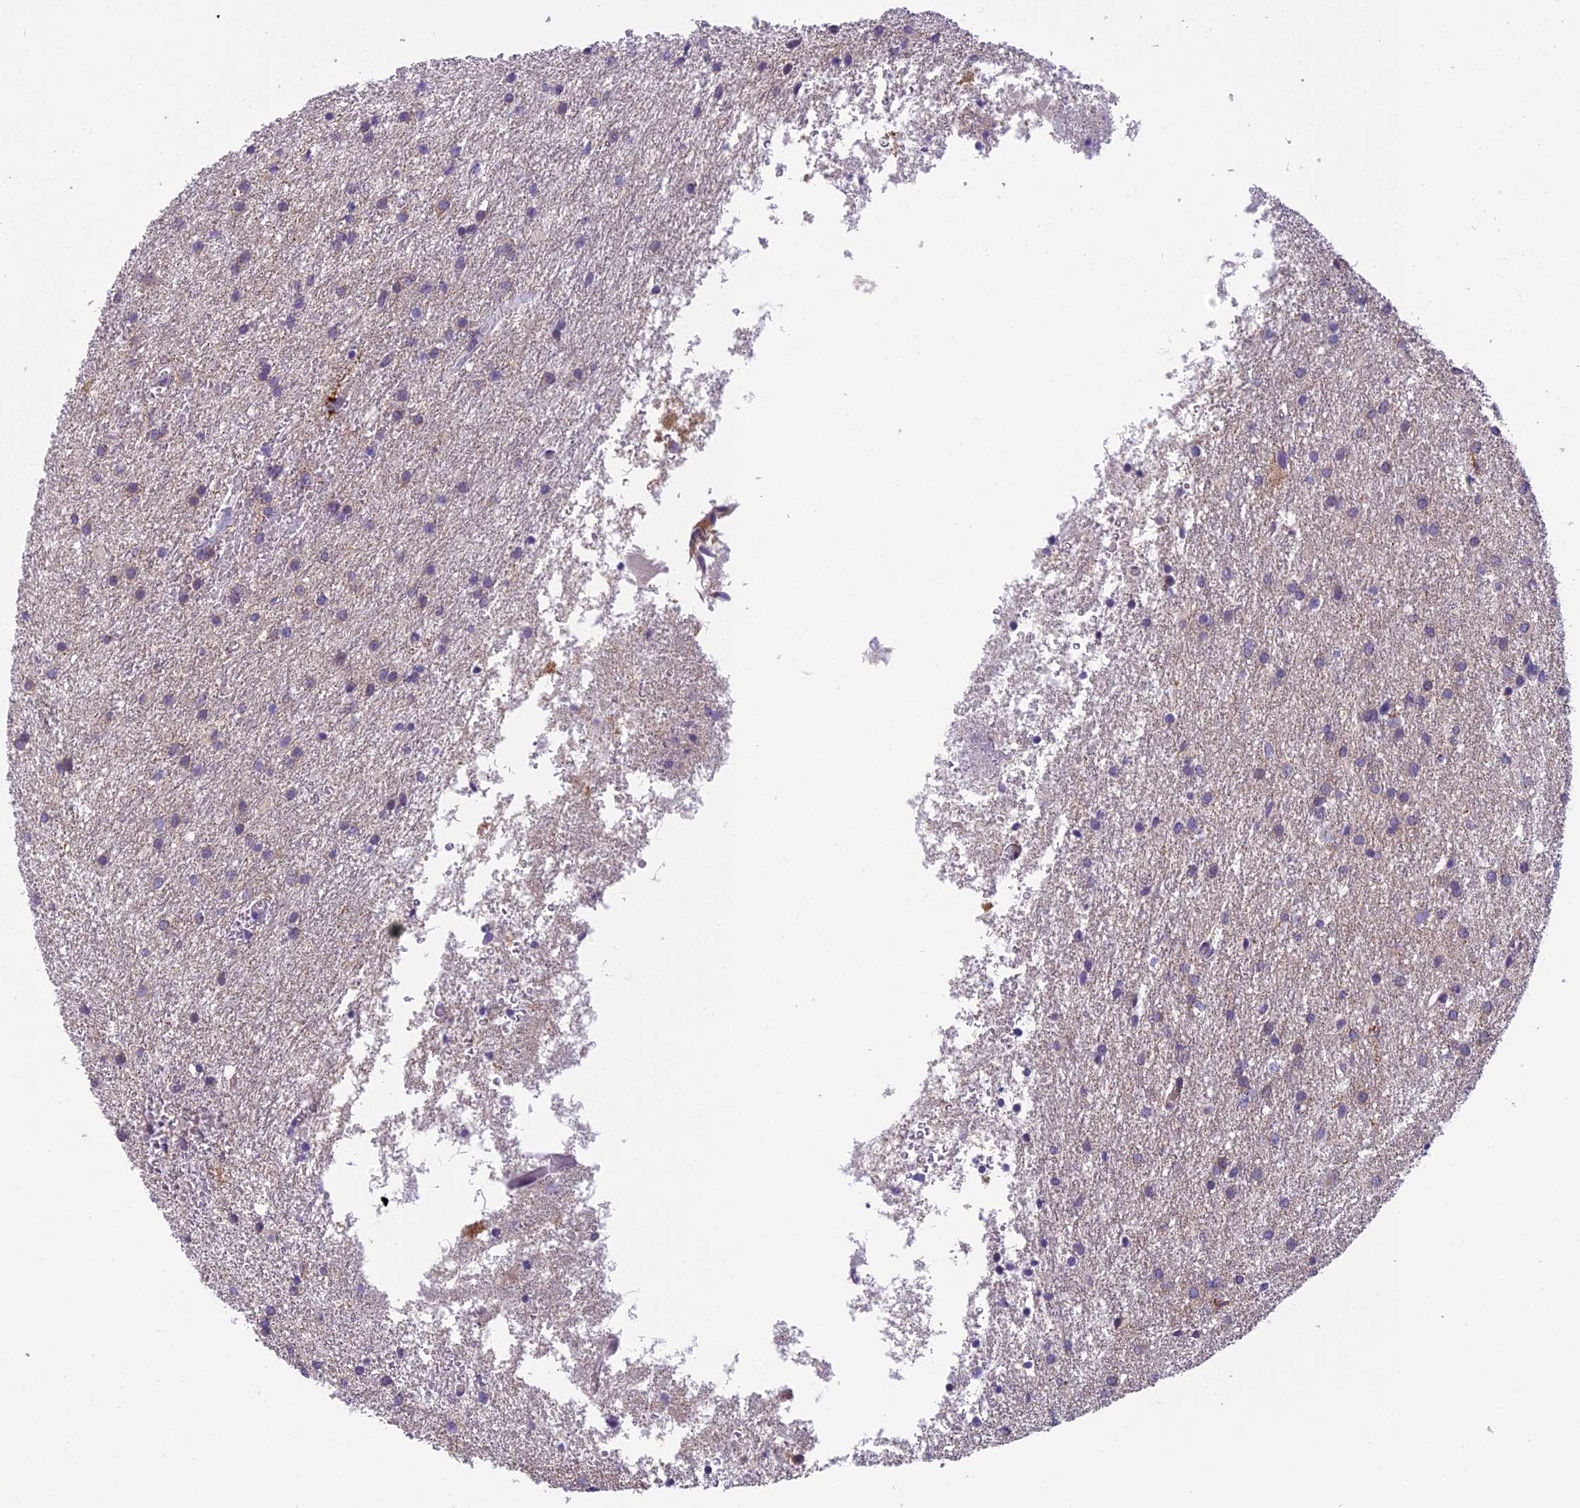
{"staining": {"intensity": "negative", "quantity": "none", "location": "none"}, "tissue": "glioma", "cell_type": "Tumor cells", "image_type": "cancer", "snomed": [{"axis": "morphology", "description": "Glioma, malignant, High grade"}, {"axis": "topography", "description": "Brain"}], "caption": "Tumor cells show no significant protein staining in high-grade glioma (malignant). The staining was performed using DAB to visualize the protein expression in brown, while the nuclei were stained in blue with hematoxylin (Magnification: 20x).", "gene": "ARHGEF37", "patient": {"sex": "female", "age": 50}}